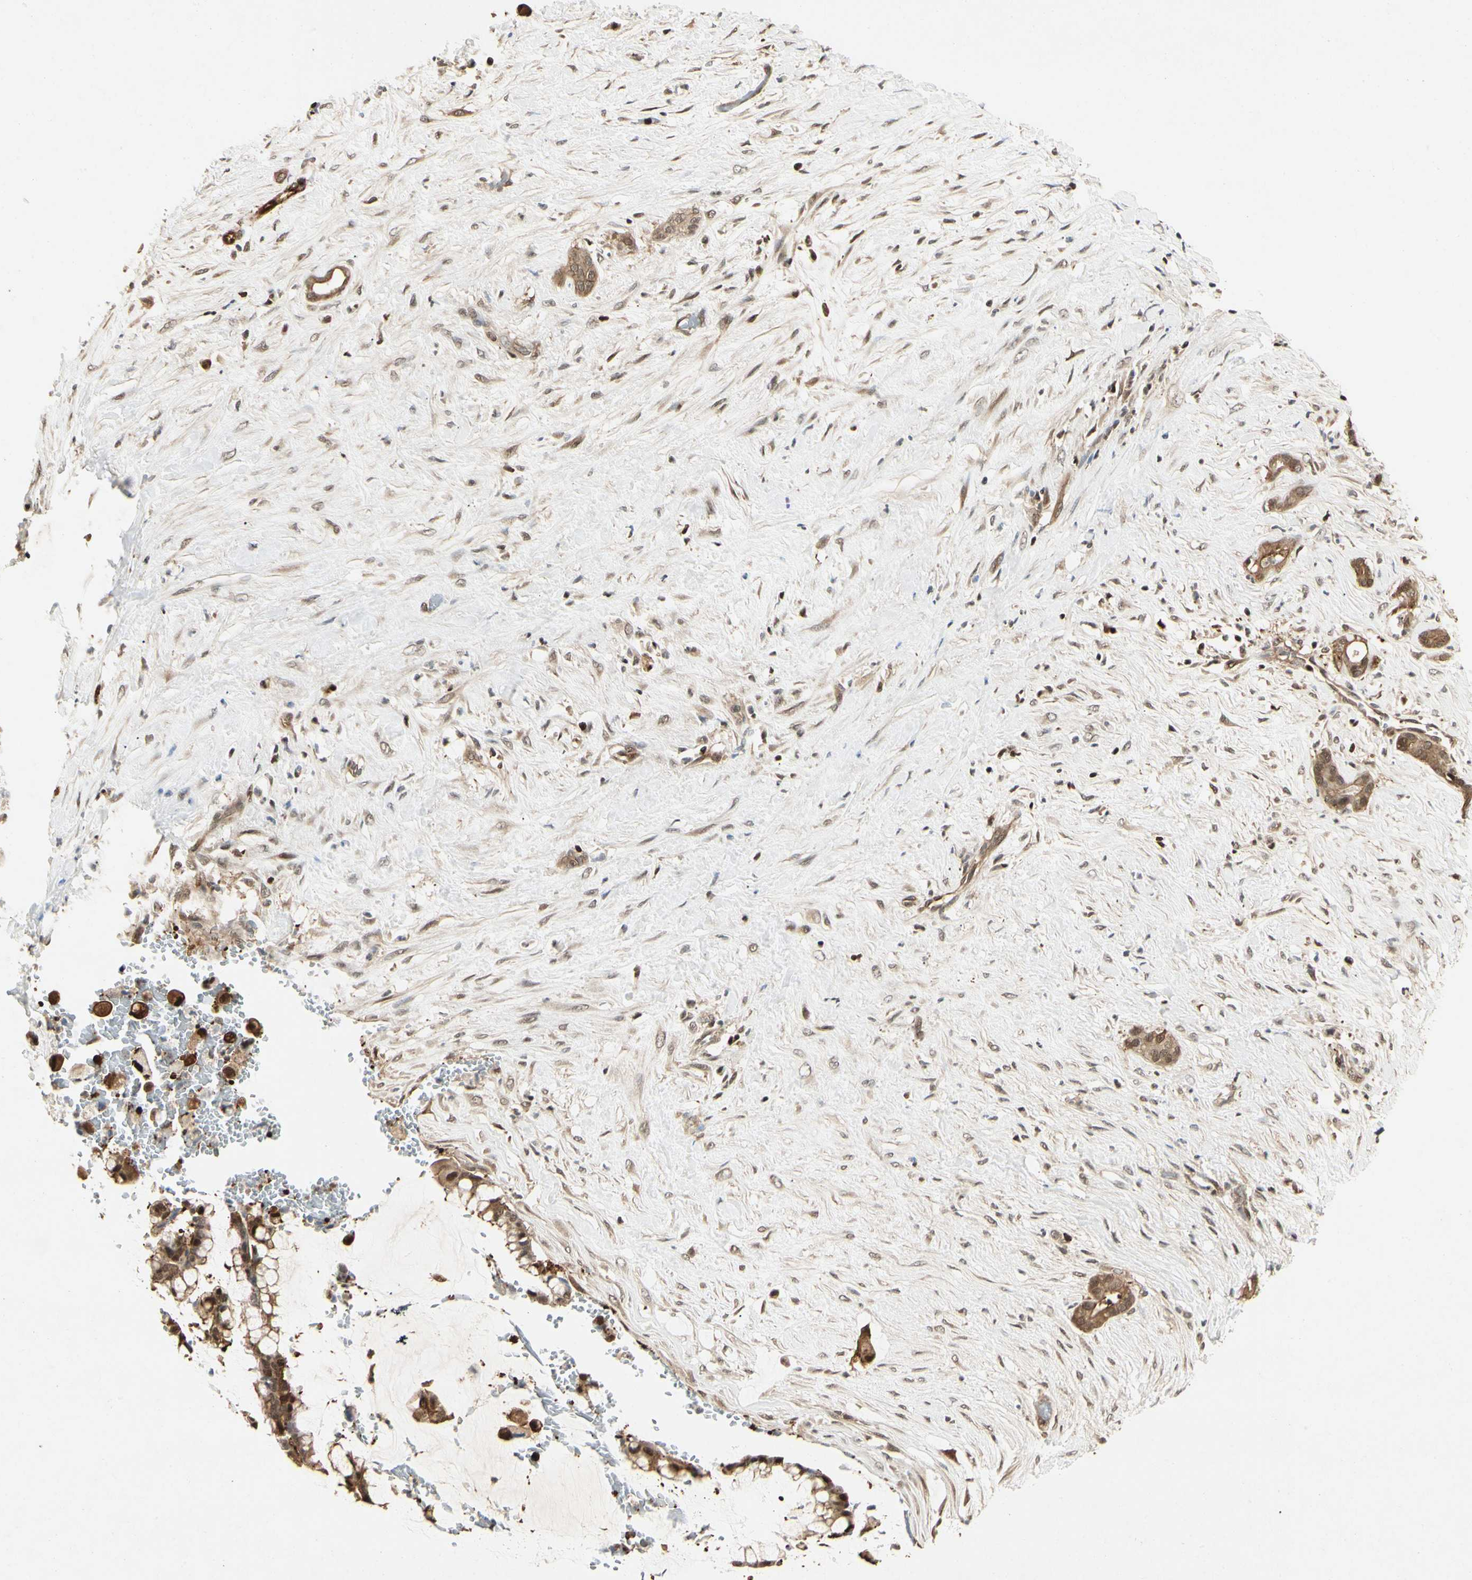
{"staining": {"intensity": "strong", "quantity": ">75%", "location": "cytoplasmic/membranous,nuclear"}, "tissue": "pancreatic cancer", "cell_type": "Tumor cells", "image_type": "cancer", "snomed": [{"axis": "morphology", "description": "Adenocarcinoma, NOS"}, {"axis": "topography", "description": "Pancreas"}], "caption": "The image shows staining of pancreatic cancer, revealing strong cytoplasmic/membranous and nuclear protein staining (brown color) within tumor cells. The staining was performed using DAB (3,3'-diaminobenzidine), with brown indicating positive protein expression. Nuclei are stained blue with hematoxylin.", "gene": "YWHAQ", "patient": {"sex": "male", "age": 41}}